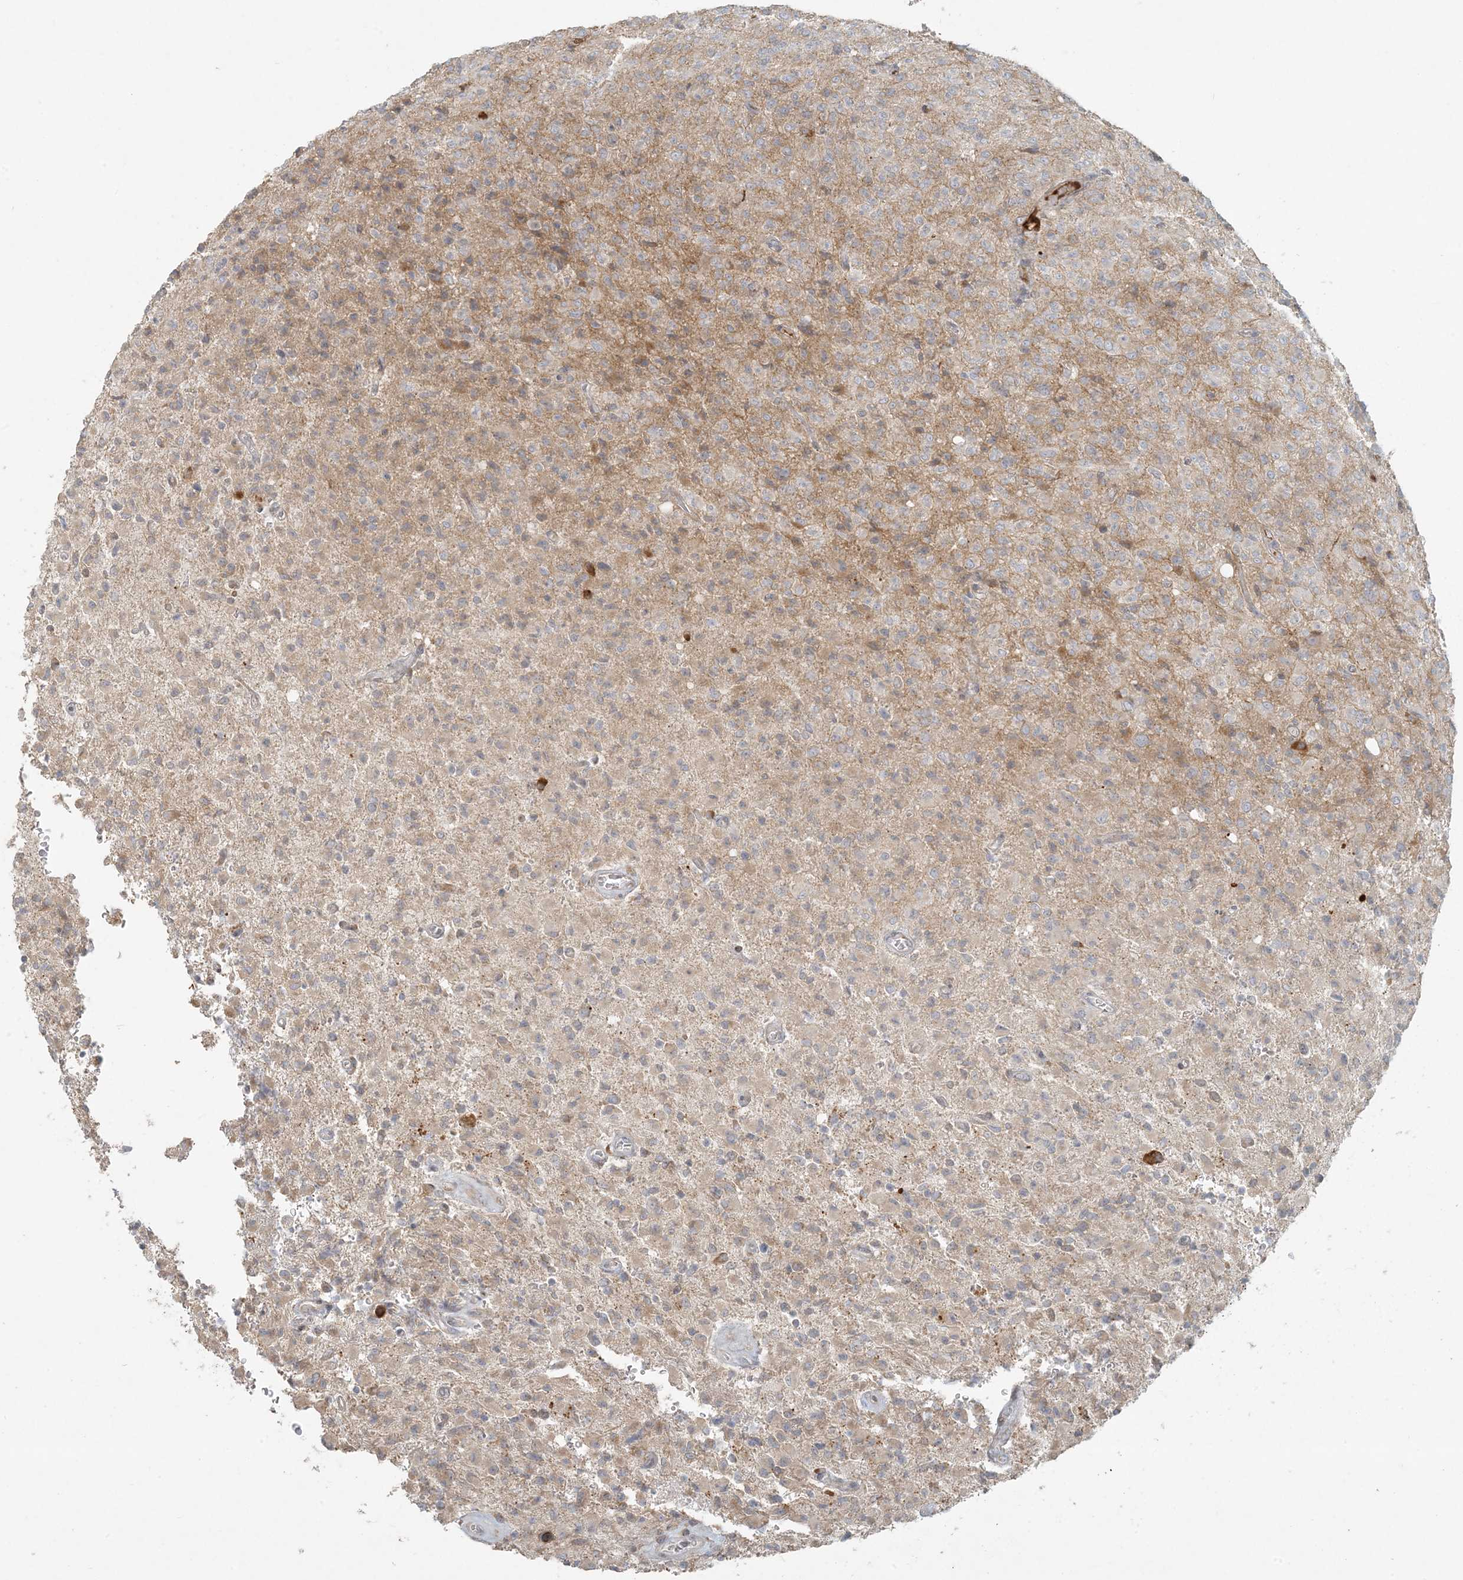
{"staining": {"intensity": "weak", "quantity": "25%-75%", "location": "cytoplasmic/membranous"}, "tissue": "glioma", "cell_type": "Tumor cells", "image_type": "cancer", "snomed": [{"axis": "morphology", "description": "Glioma, malignant, High grade"}, {"axis": "topography", "description": "Brain"}], "caption": "A brown stain labels weak cytoplasmic/membranous staining of a protein in glioma tumor cells.", "gene": "HACL1", "patient": {"sex": "female", "age": 57}}